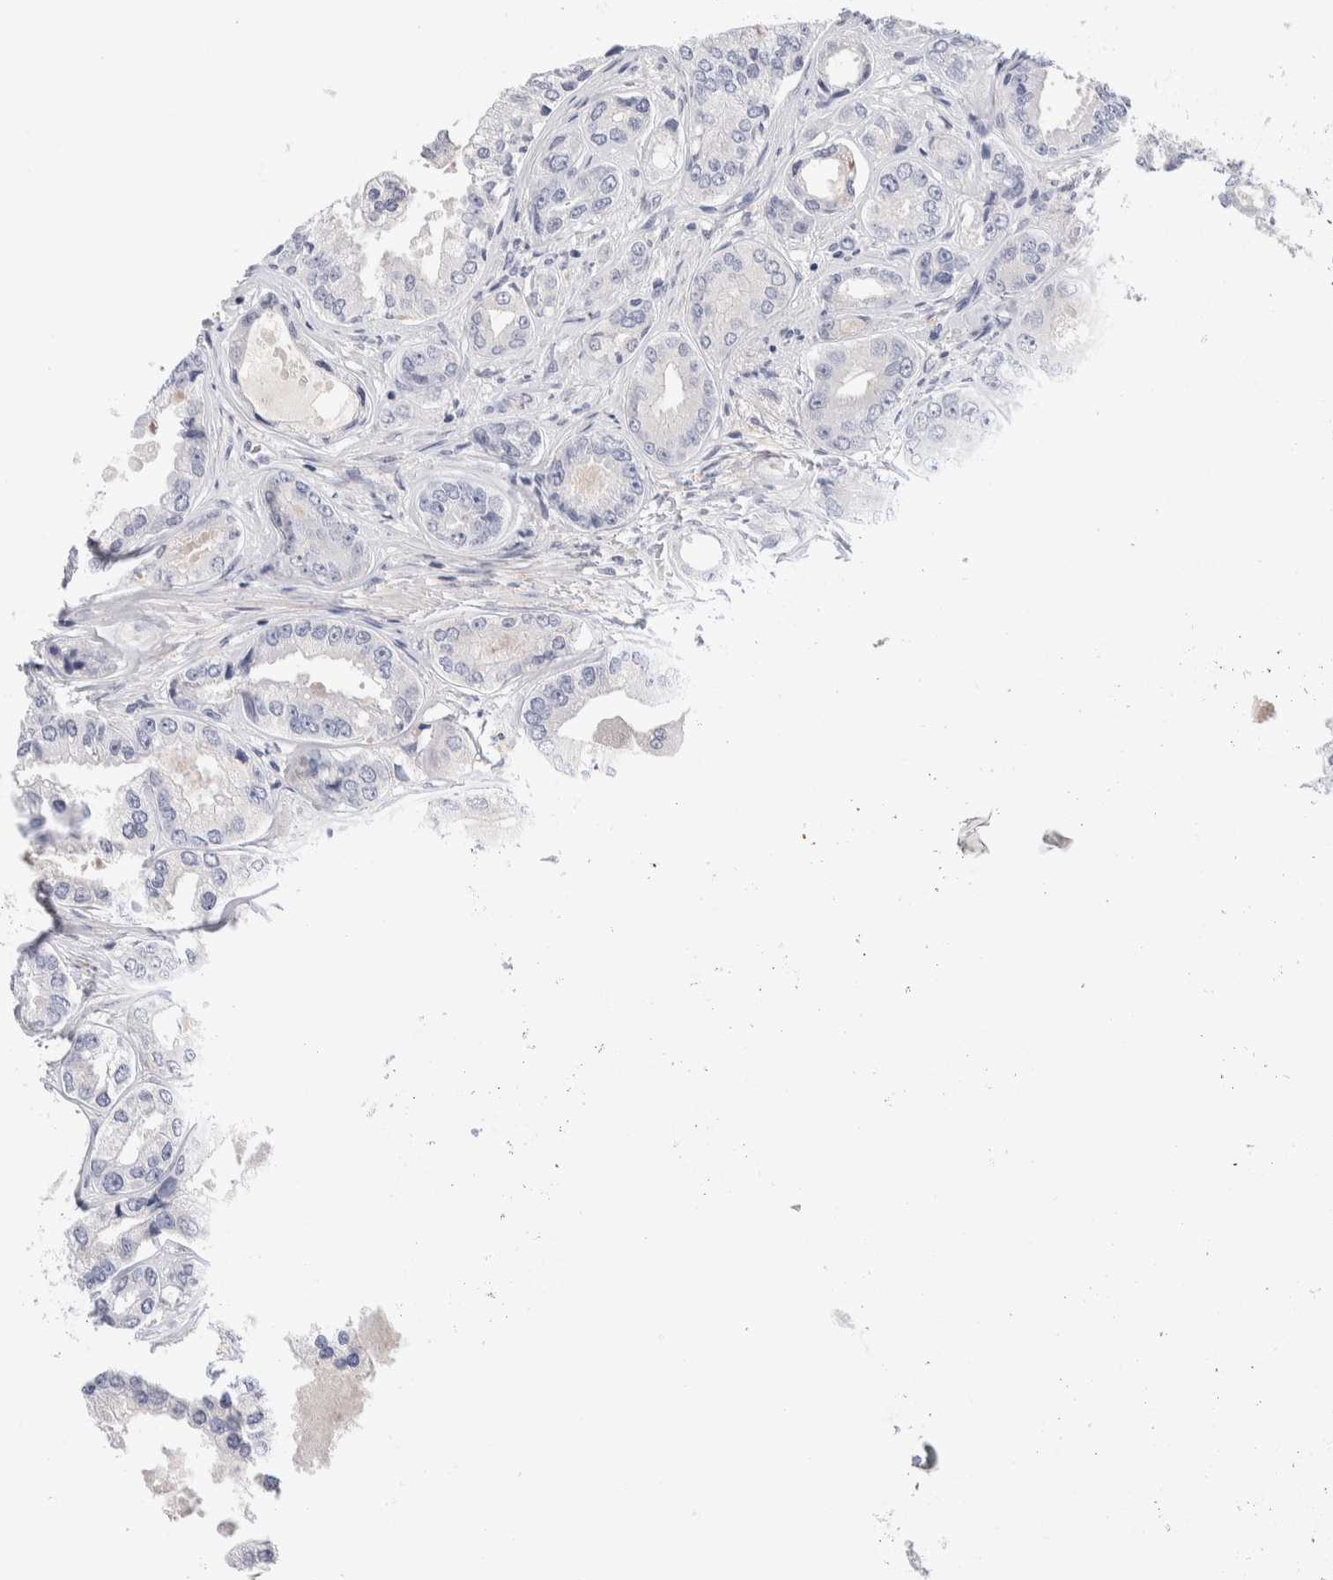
{"staining": {"intensity": "negative", "quantity": "none", "location": "none"}, "tissue": "prostate cancer", "cell_type": "Tumor cells", "image_type": "cancer", "snomed": [{"axis": "morphology", "description": "Adenocarcinoma, High grade"}, {"axis": "topography", "description": "Prostate"}], "caption": "Tumor cells show no significant staining in prostate cancer (high-grade adenocarcinoma).", "gene": "DNAJB6", "patient": {"sex": "male", "age": 61}}